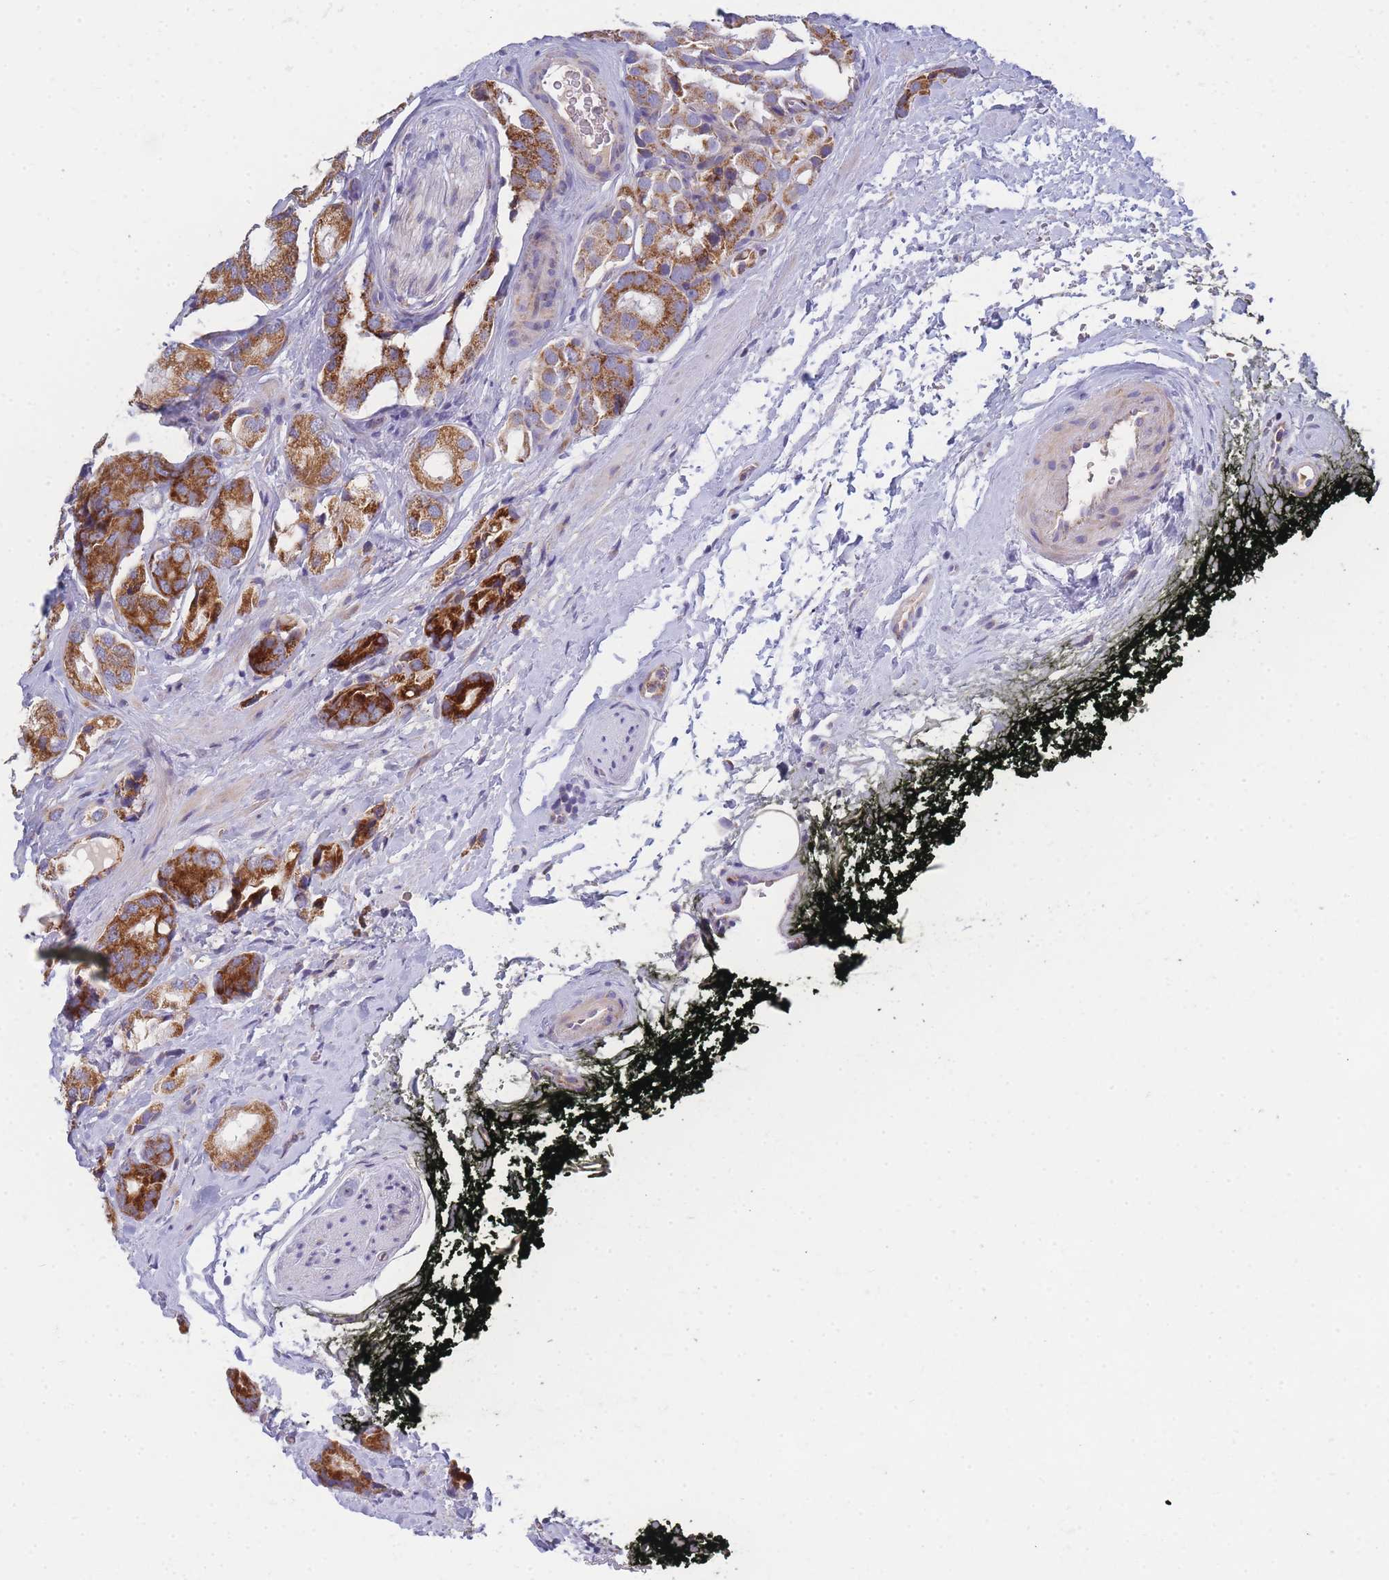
{"staining": {"intensity": "strong", "quantity": "25%-75%", "location": "cytoplasmic/membranous"}, "tissue": "prostate cancer", "cell_type": "Tumor cells", "image_type": "cancer", "snomed": [{"axis": "morphology", "description": "Adenocarcinoma, High grade"}, {"axis": "topography", "description": "Prostate"}], "caption": "Prostate cancer stained with a brown dye demonstrates strong cytoplasmic/membranous positive staining in about 25%-75% of tumor cells.", "gene": "MRPS11", "patient": {"sex": "male", "age": 71}}